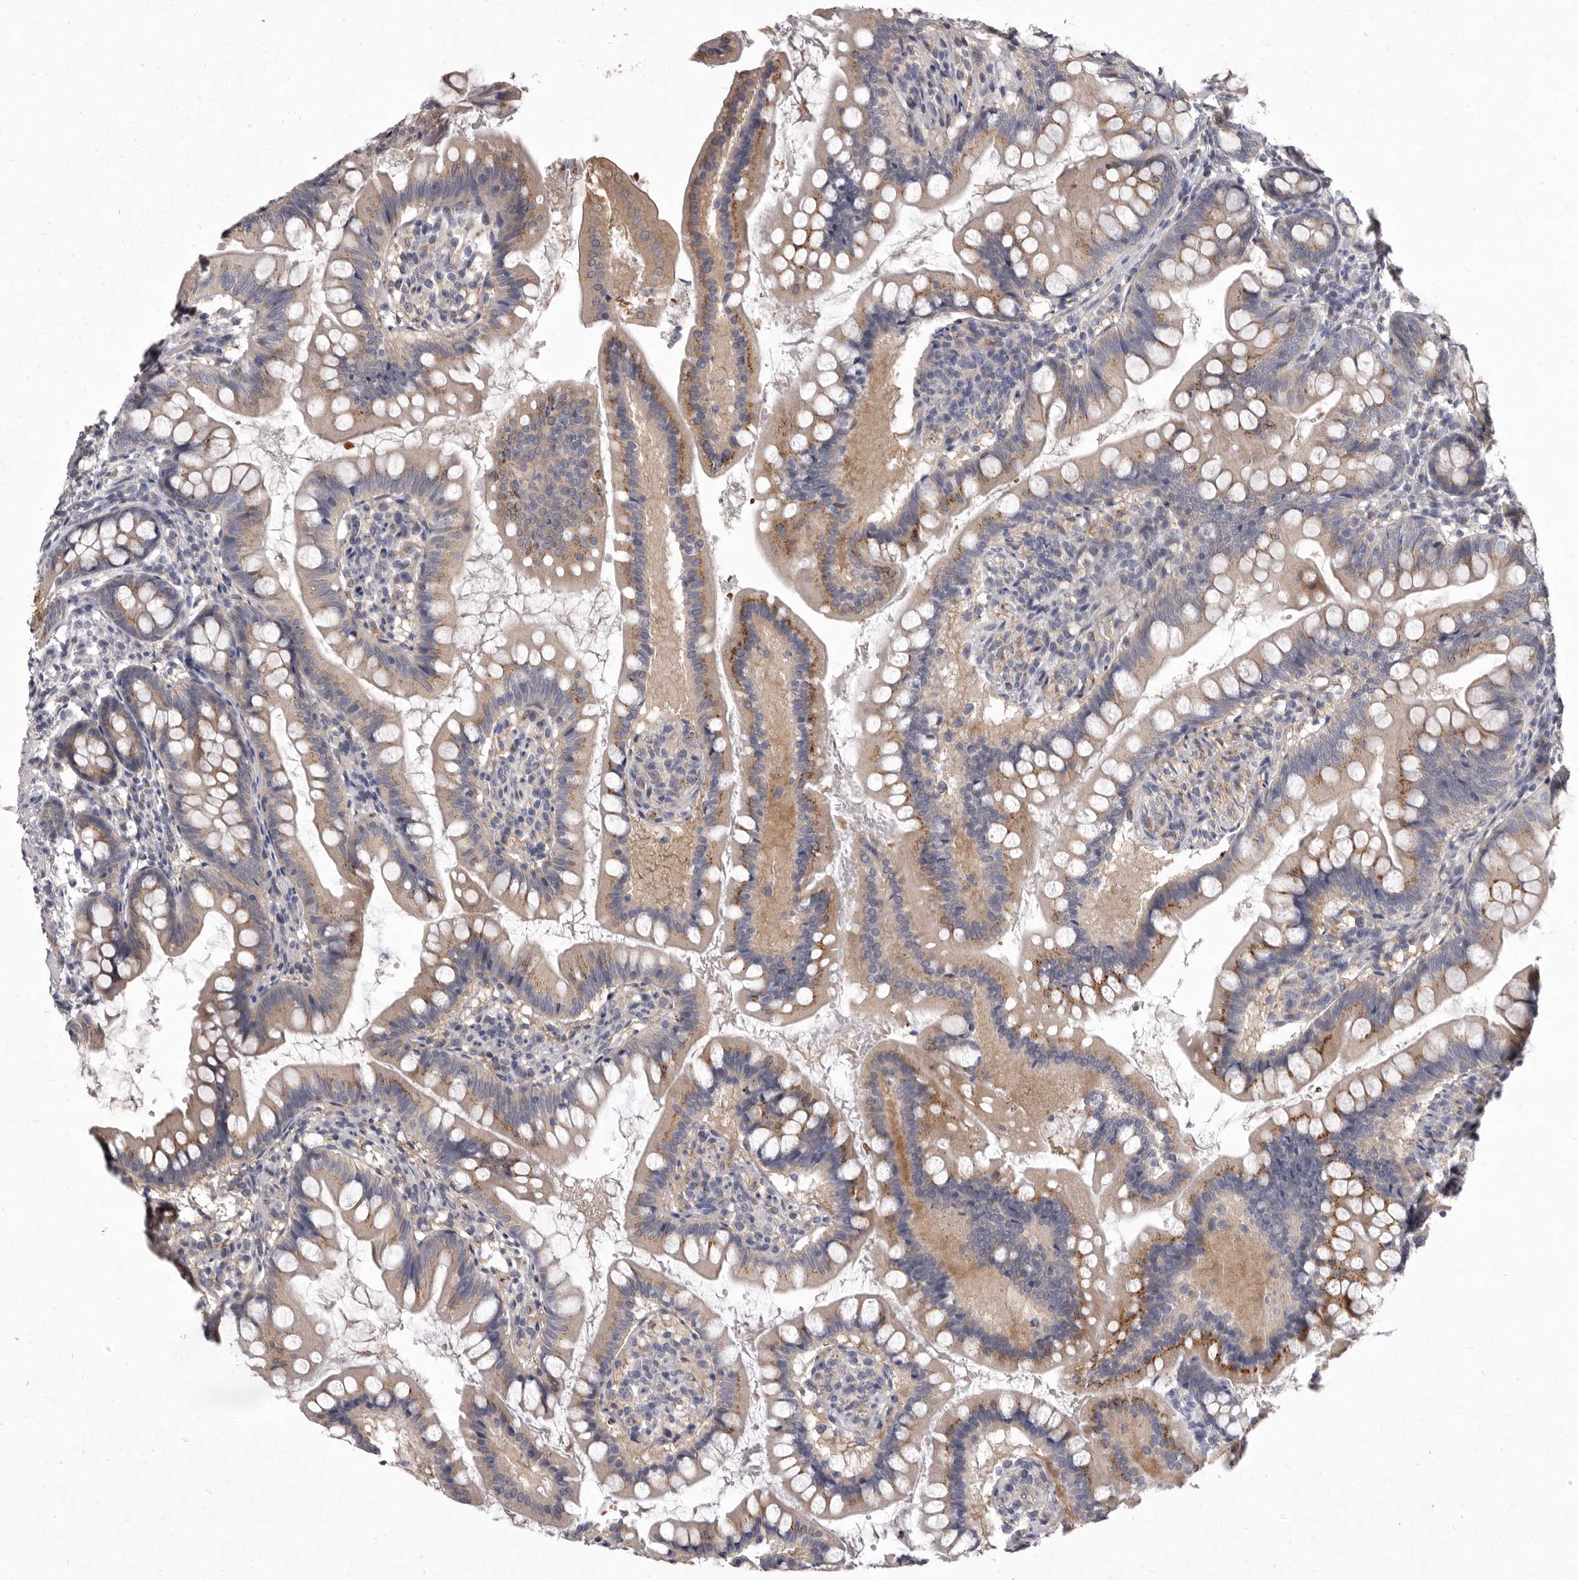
{"staining": {"intensity": "moderate", "quantity": ">75%", "location": "cytoplasmic/membranous"}, "tissue": "small intestine", "cell_type": "Glandular cells", "image_type": "normal", "snomed": [{"axis": "morphology", "description": "Normal tissue, NOS"}, {"axis": "topography", "description": "Small intestine"}], "caption": "A brown stain shows moderate cytoplasmic/membranous staining of a protein in glandular cells of unremarkable human small intestine. (DAB (3,3'-diaminobenzidine) = brown stain, brightfield microscopy at high magnification).", "gene": "P2RX6", "patient": {"sex": "male", "age": 7}}